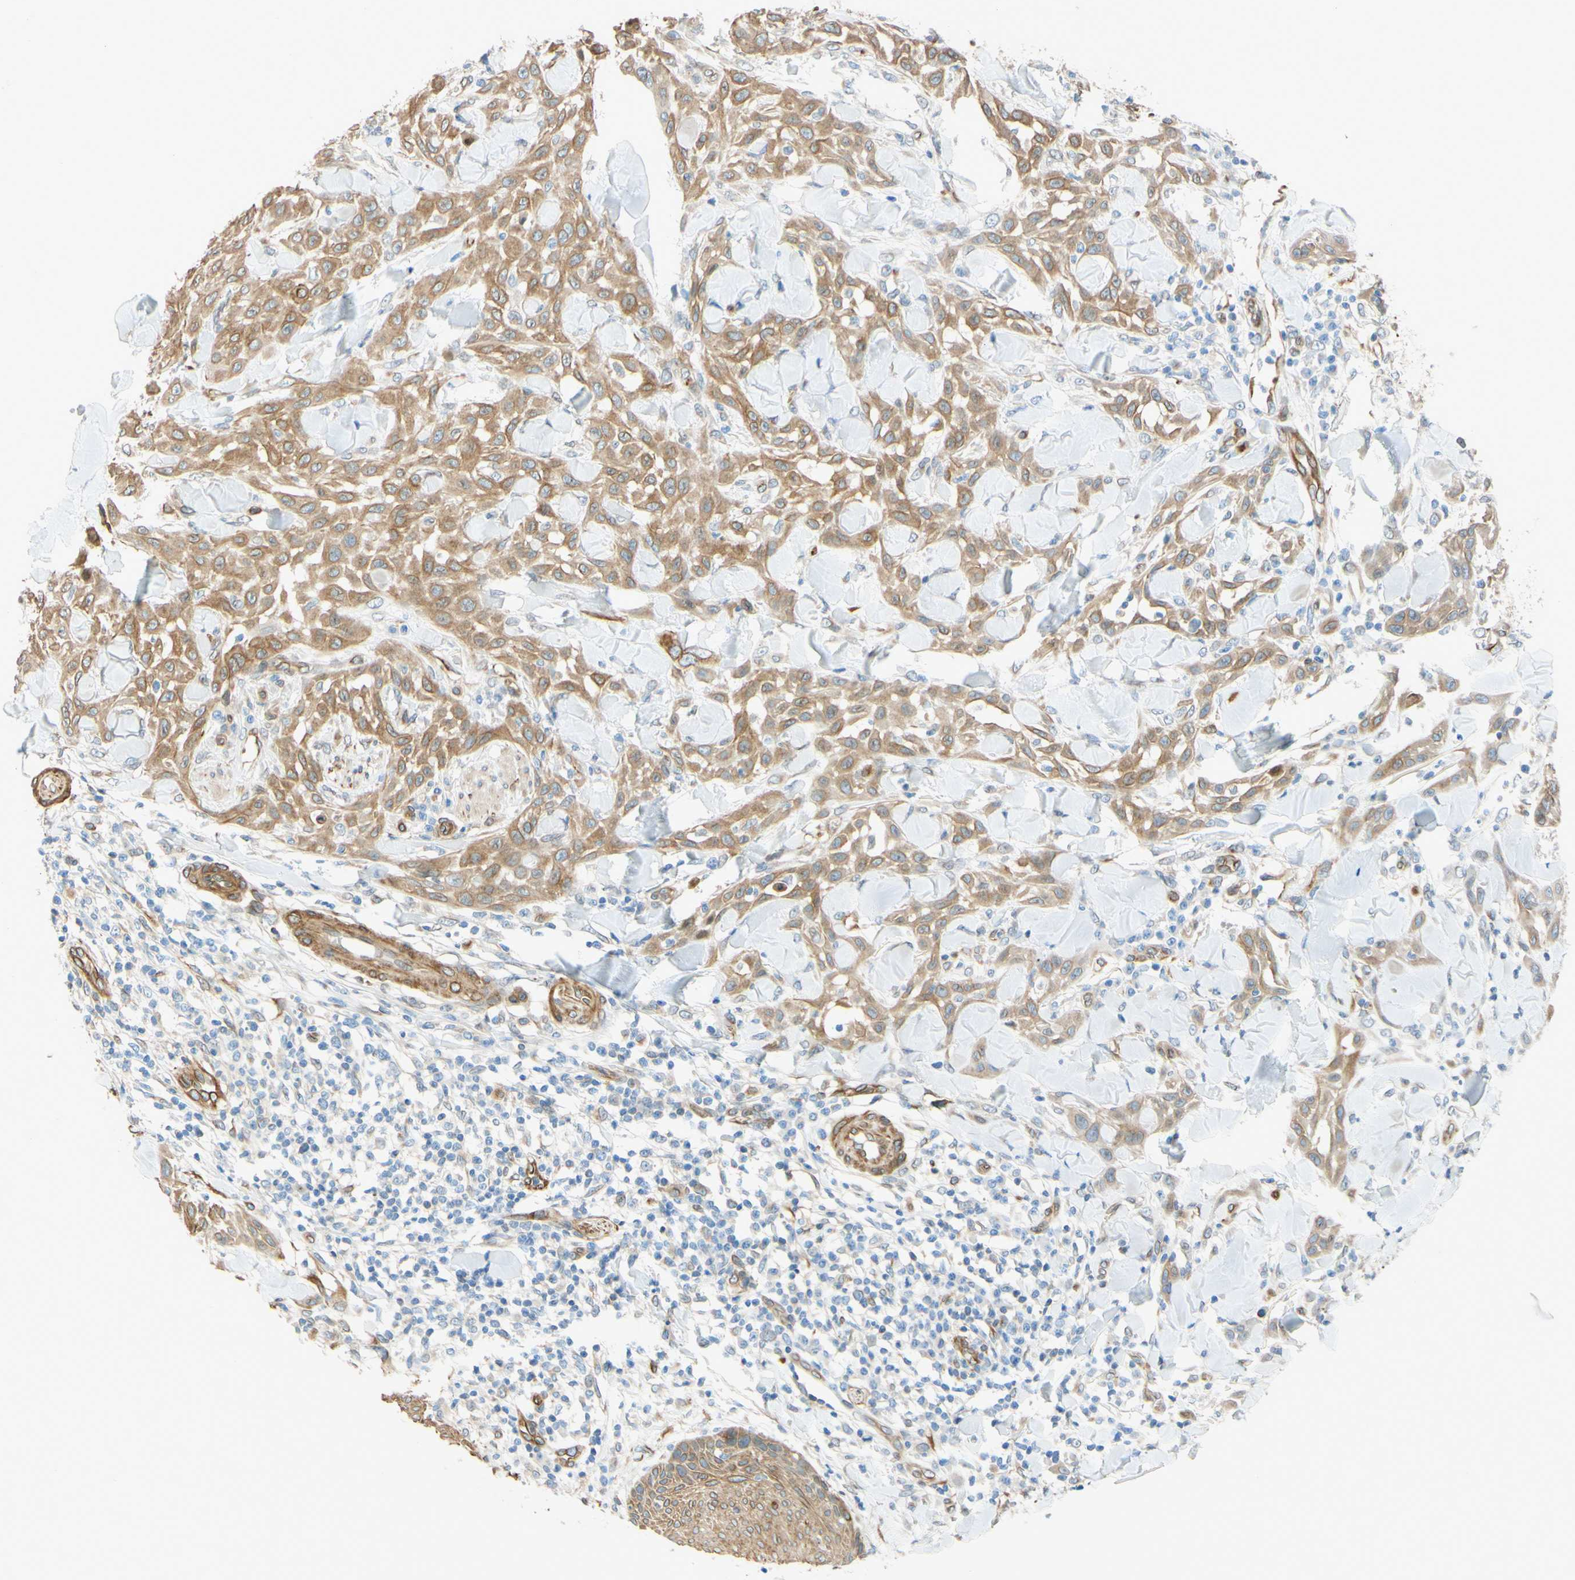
{"staining": {"intensity": "moderate", "quantity": ">75%", "location": "cytoplasmic/membranous"}, "tissue": "skin cancer", "cell_type": "Tumor cells", "image_type": "cancer", "snomed": [{"axis": "morphology", "description": "Squamous cell carcinoma, NOS"}, {"axis": "topography", "description": "Skin"}], "caption": "Immunohistochemistry image of neoplastic tissue: human skin cancer stained using IHC exhibits medium levels of moderate protein expression localized specifically in the cytoplasmic/membranous of tumor cells, appearing as a cytoplasmic/membranous brown color.", "gene": "ENDOD1", "patient": {"sex": "male", "age": 24}}